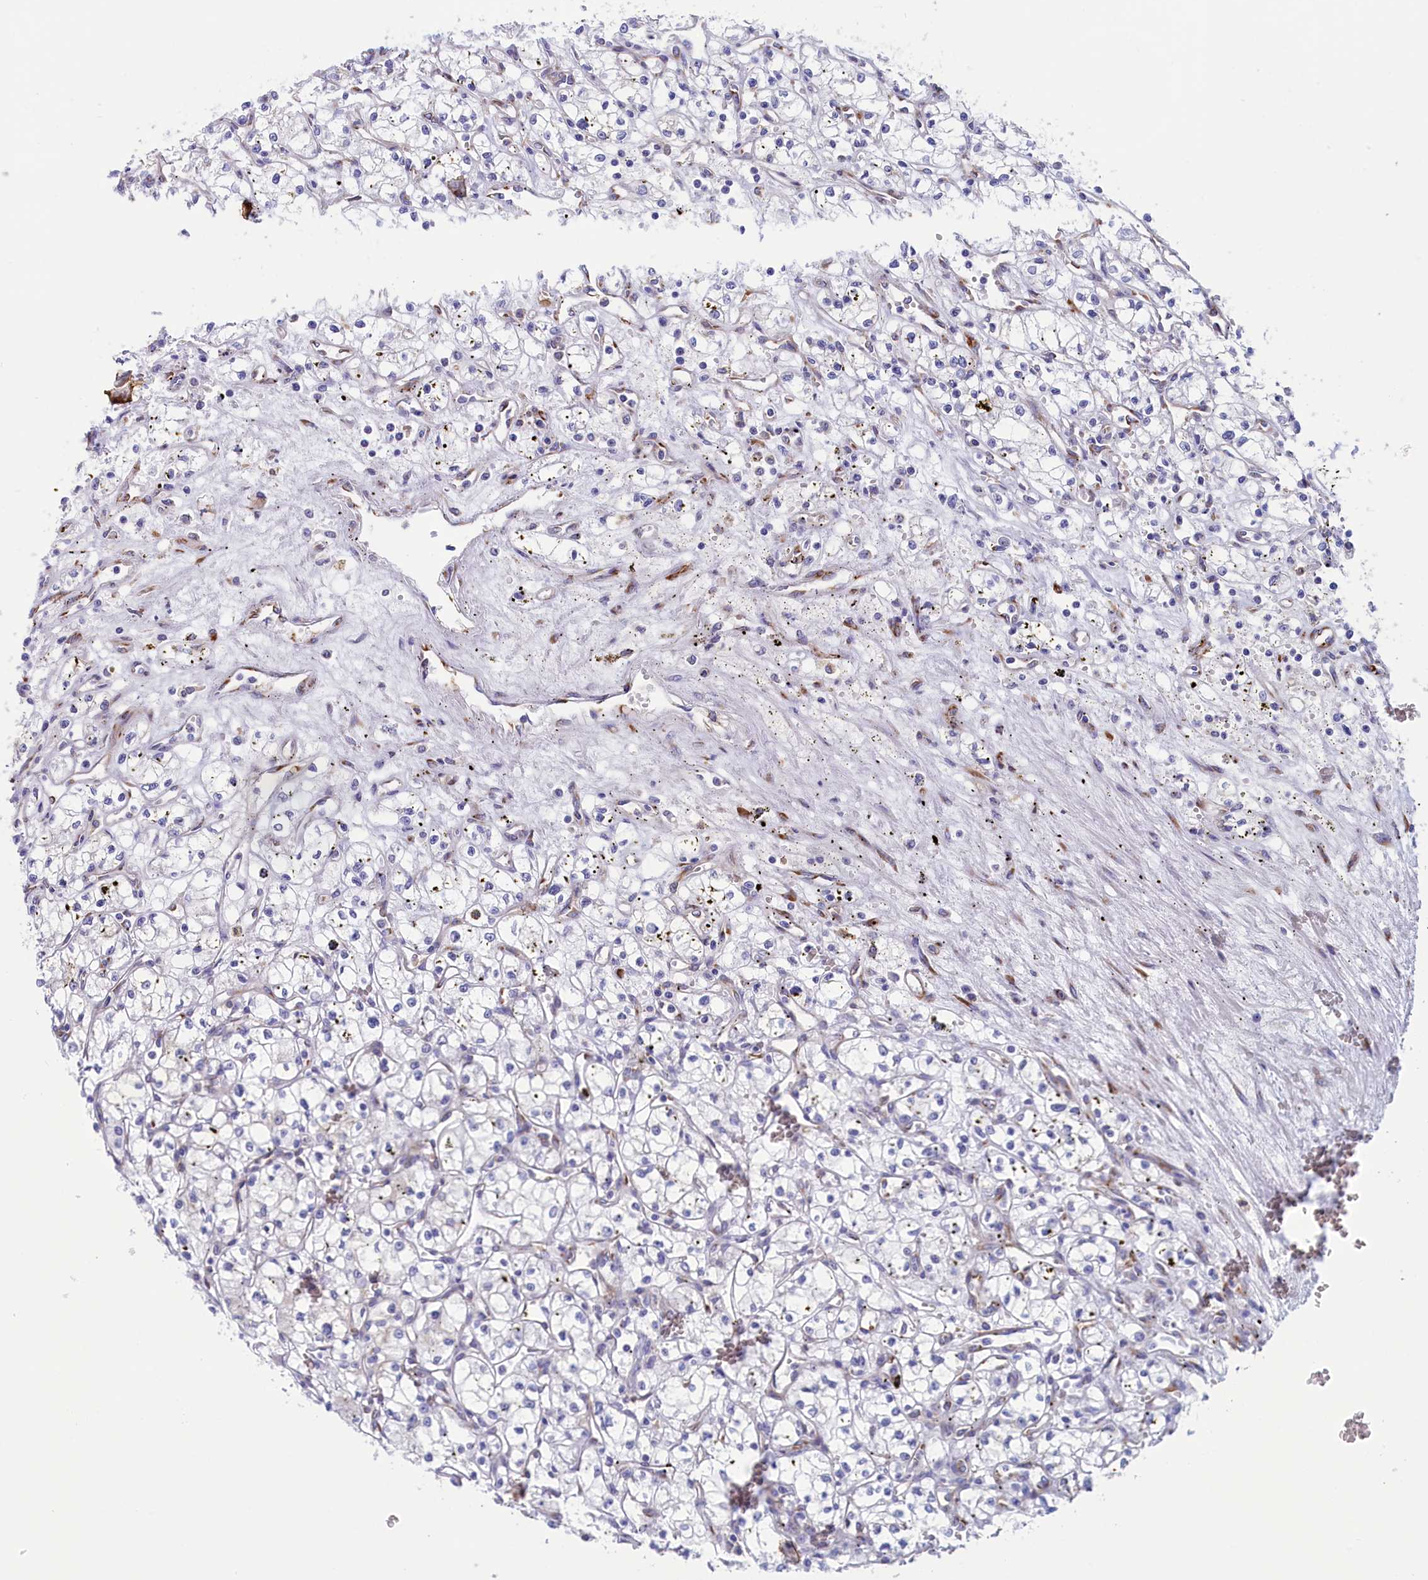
{"staining": {"intensity": "negative", "quantity": "none", "location": "none"}, "tissue": "renal cancer", "cell_type": "Tumor cells", "image_type": "cancer", "snomed": [{"axis": "morphology", "description": "Adenocarcinoma, NOS"}, {"axis": "topography", "description": "Kidney"}], "caption": "Immunohistochemistry of human renal cancer reveals no positivity in tumor cells.", "gene": "CCDC68", "patient": {"sex": "male", "age": 59}}